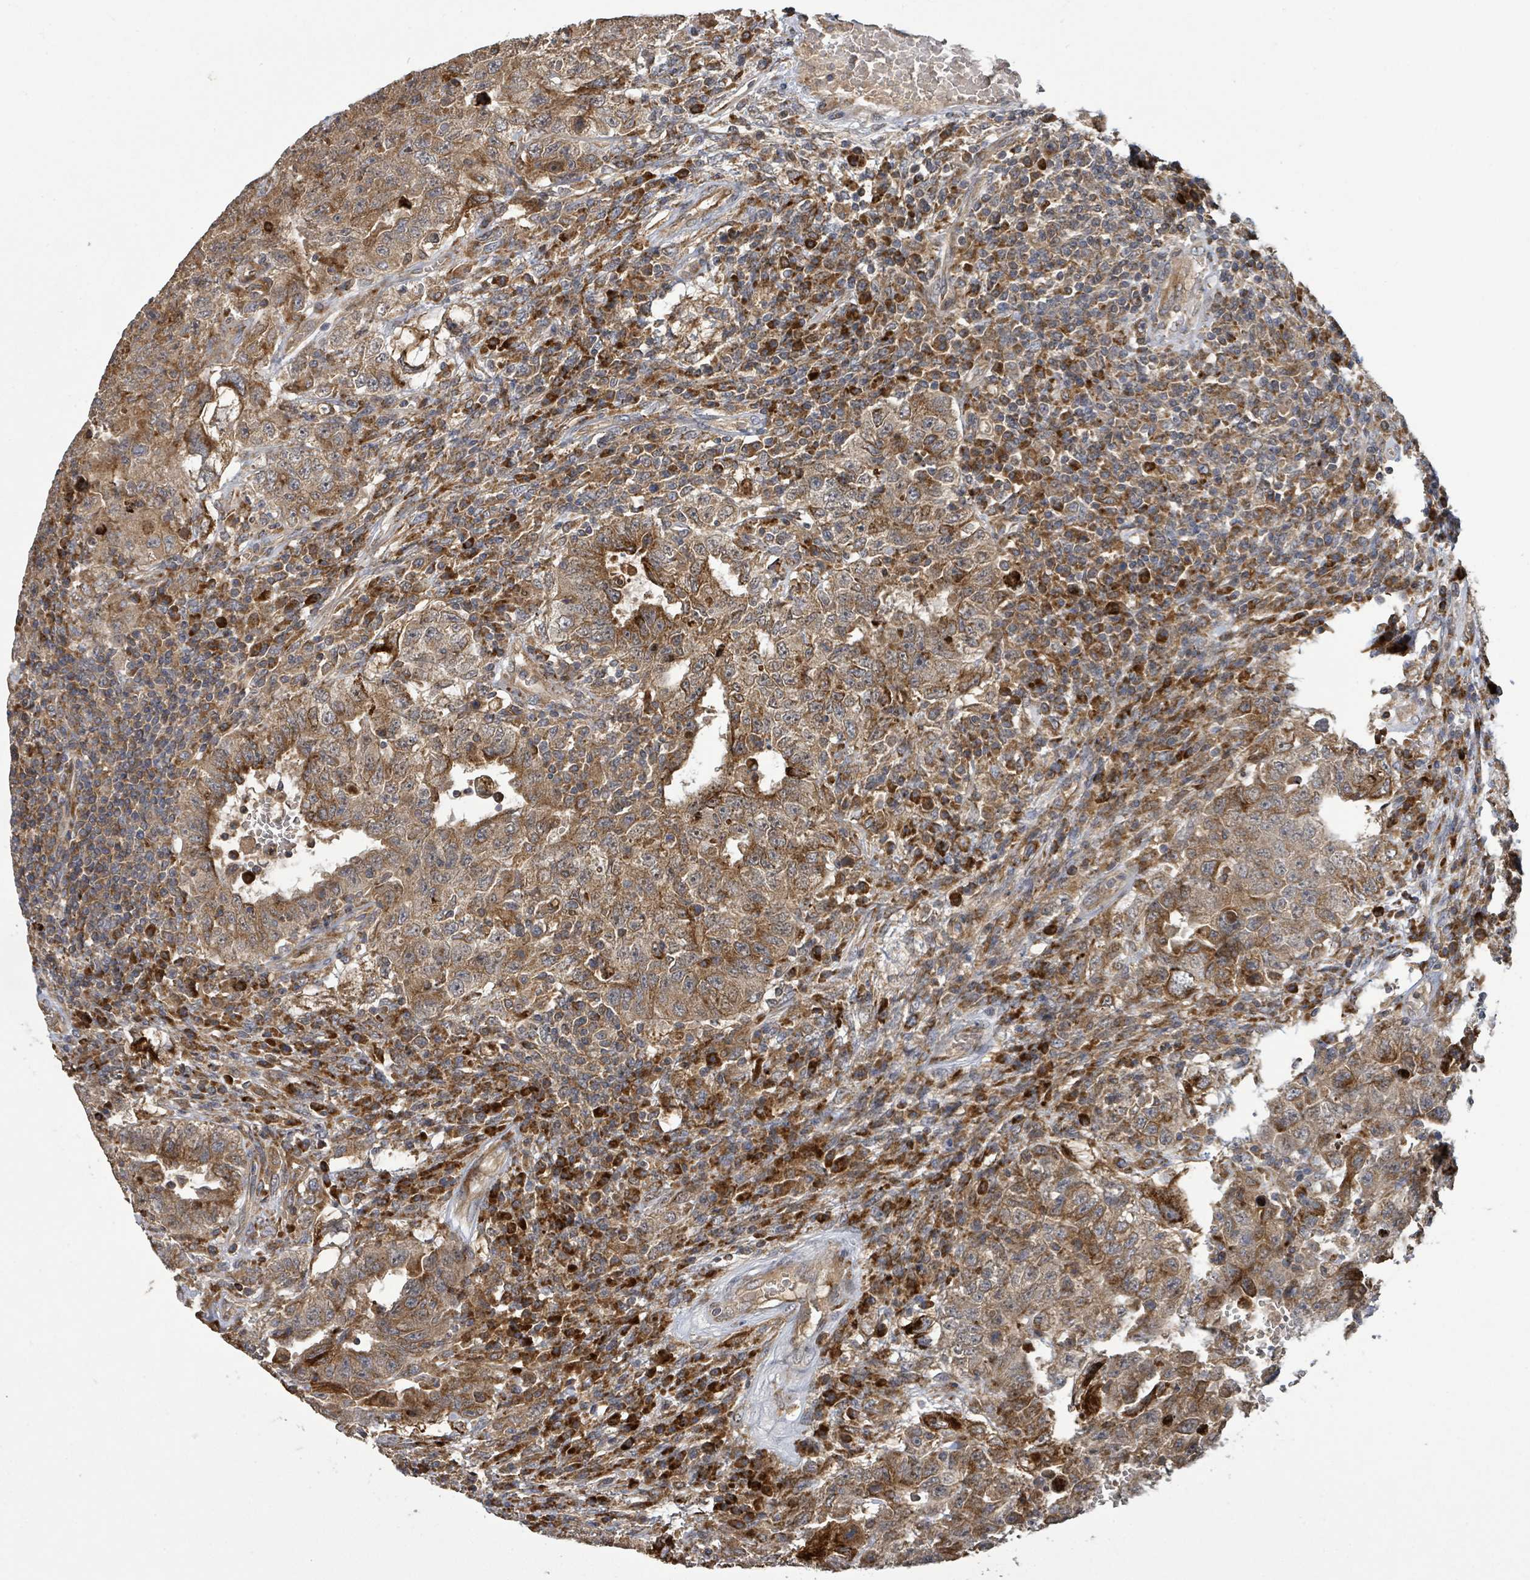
{"staining": {"intensity": "strong", "quantity": ">75%", "location": "cytoplasmic/membranous"}, "tissue": "testis cancer", "cell_type": "Tumor cells", "image_type": "cancer", "snomed": [{"axis": "morphology", "description": "Carcinoma, Embryonal, NOS"}, {"axis": "topography", "description": "Testis"}], "caption": "Immunohistochemical staining of testis cancer demonstrates high levels of strong cytoplasmic/membranous protein staining in about >75% of tumor cells. The staining was performed using DAB (3,3'-diaminobenzidine), with brown indicating positive protein expression. Nuclei are stained blue with hematoxylin.", "gene": "STARD4", "patient": {"sex": "male", "age": 26}}